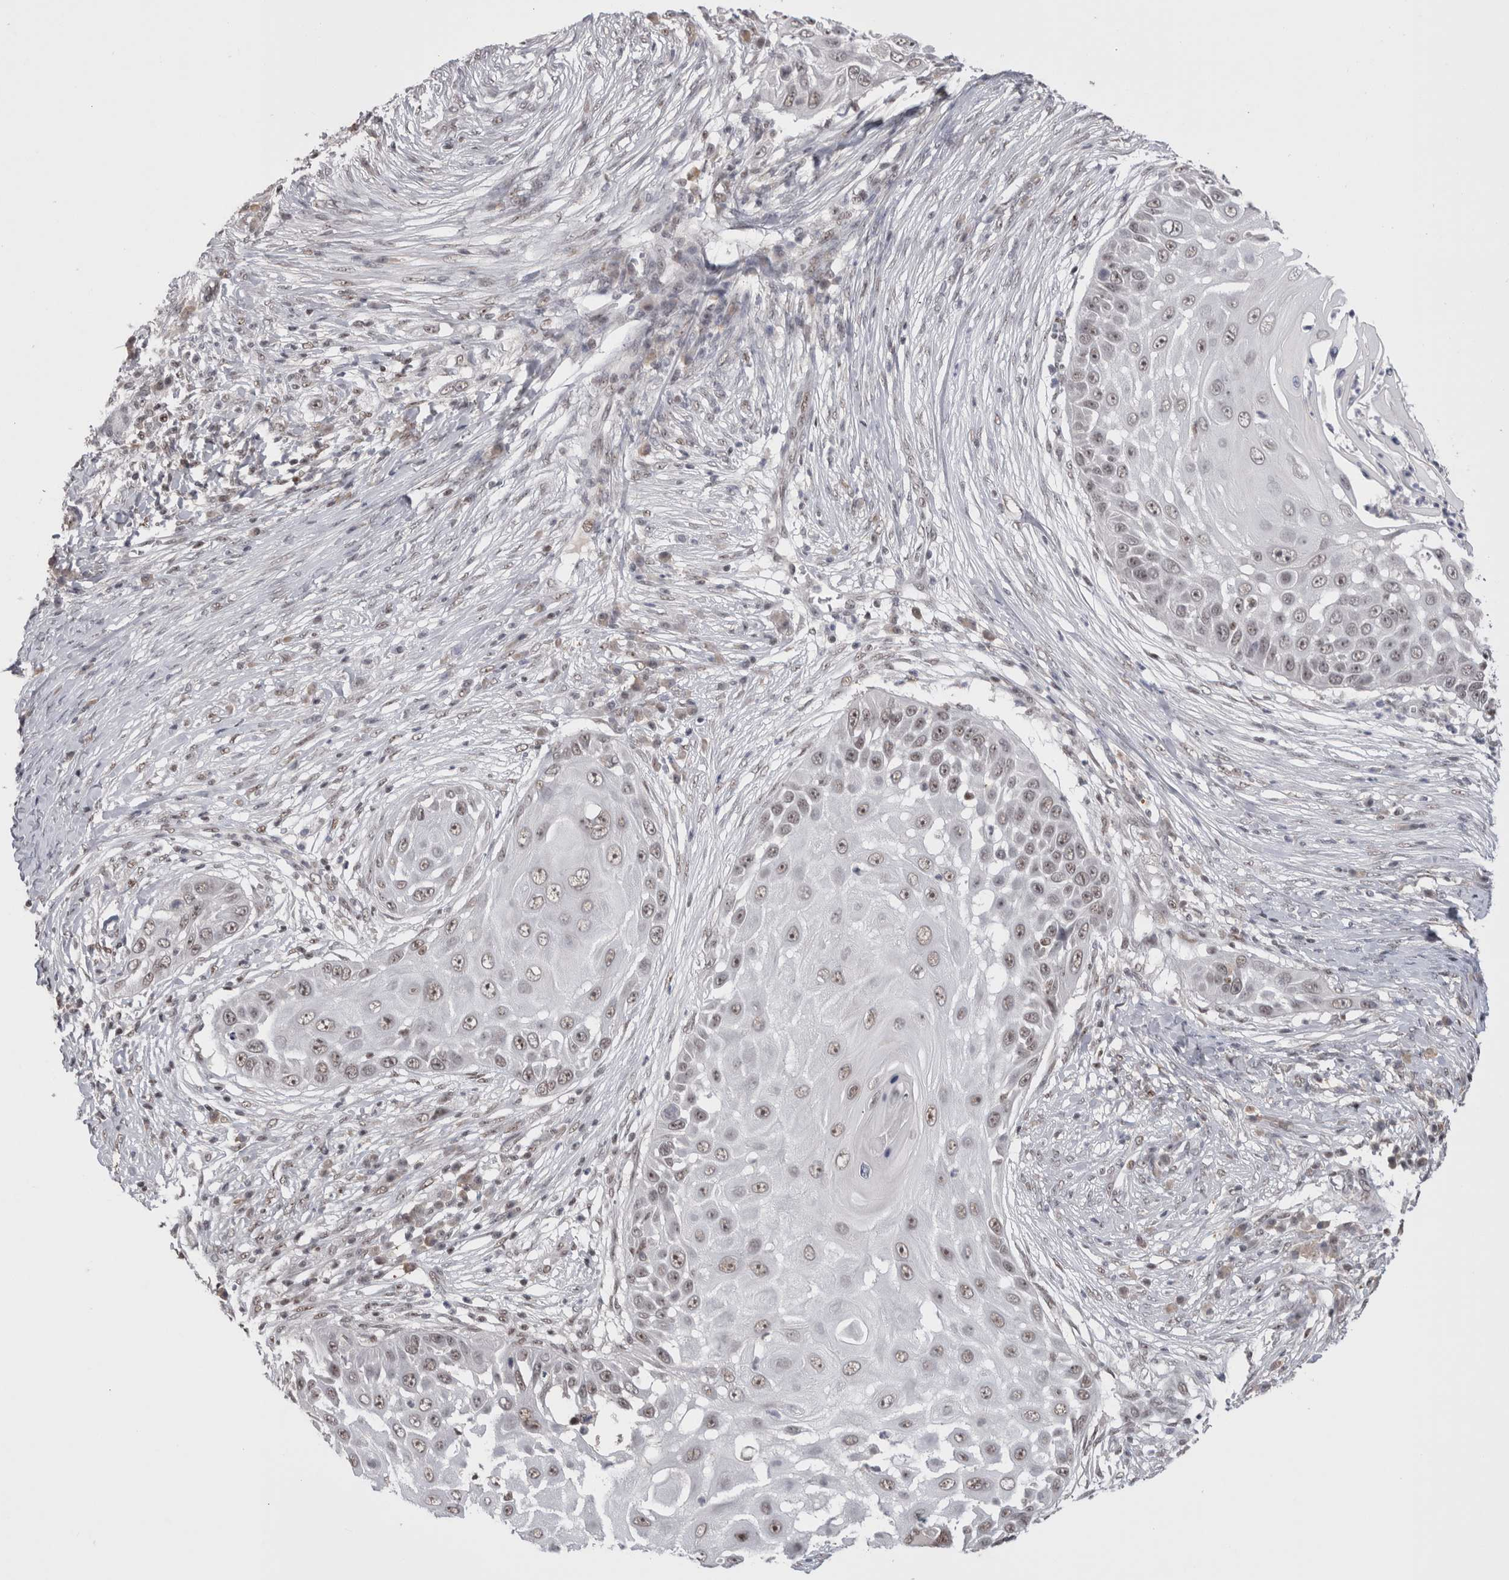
{"staining": {"intensity": "weak", "quantity": "<25%", "location": "nuclear"}, "tissue": "skin cancer", "cell_type": "Tumor cells", "image_type": "cancer", "snomed": [{"axis": "morphology", "description": "Squamous cell carcinoma, NOS"}, {"axis": "topography", "description": "Skin"}], "caption": "An immunohistochemistry photomicrograph of squamous cell carcinoma (skin) is shown. There is no staining in tumor cells of squamous cell carcinoma (skin). (DAB (3,3'-diaminobenzidine) IHC, high magnification).", "gene": "DAXX", "patient": {"sex": "female", "age": 44}}